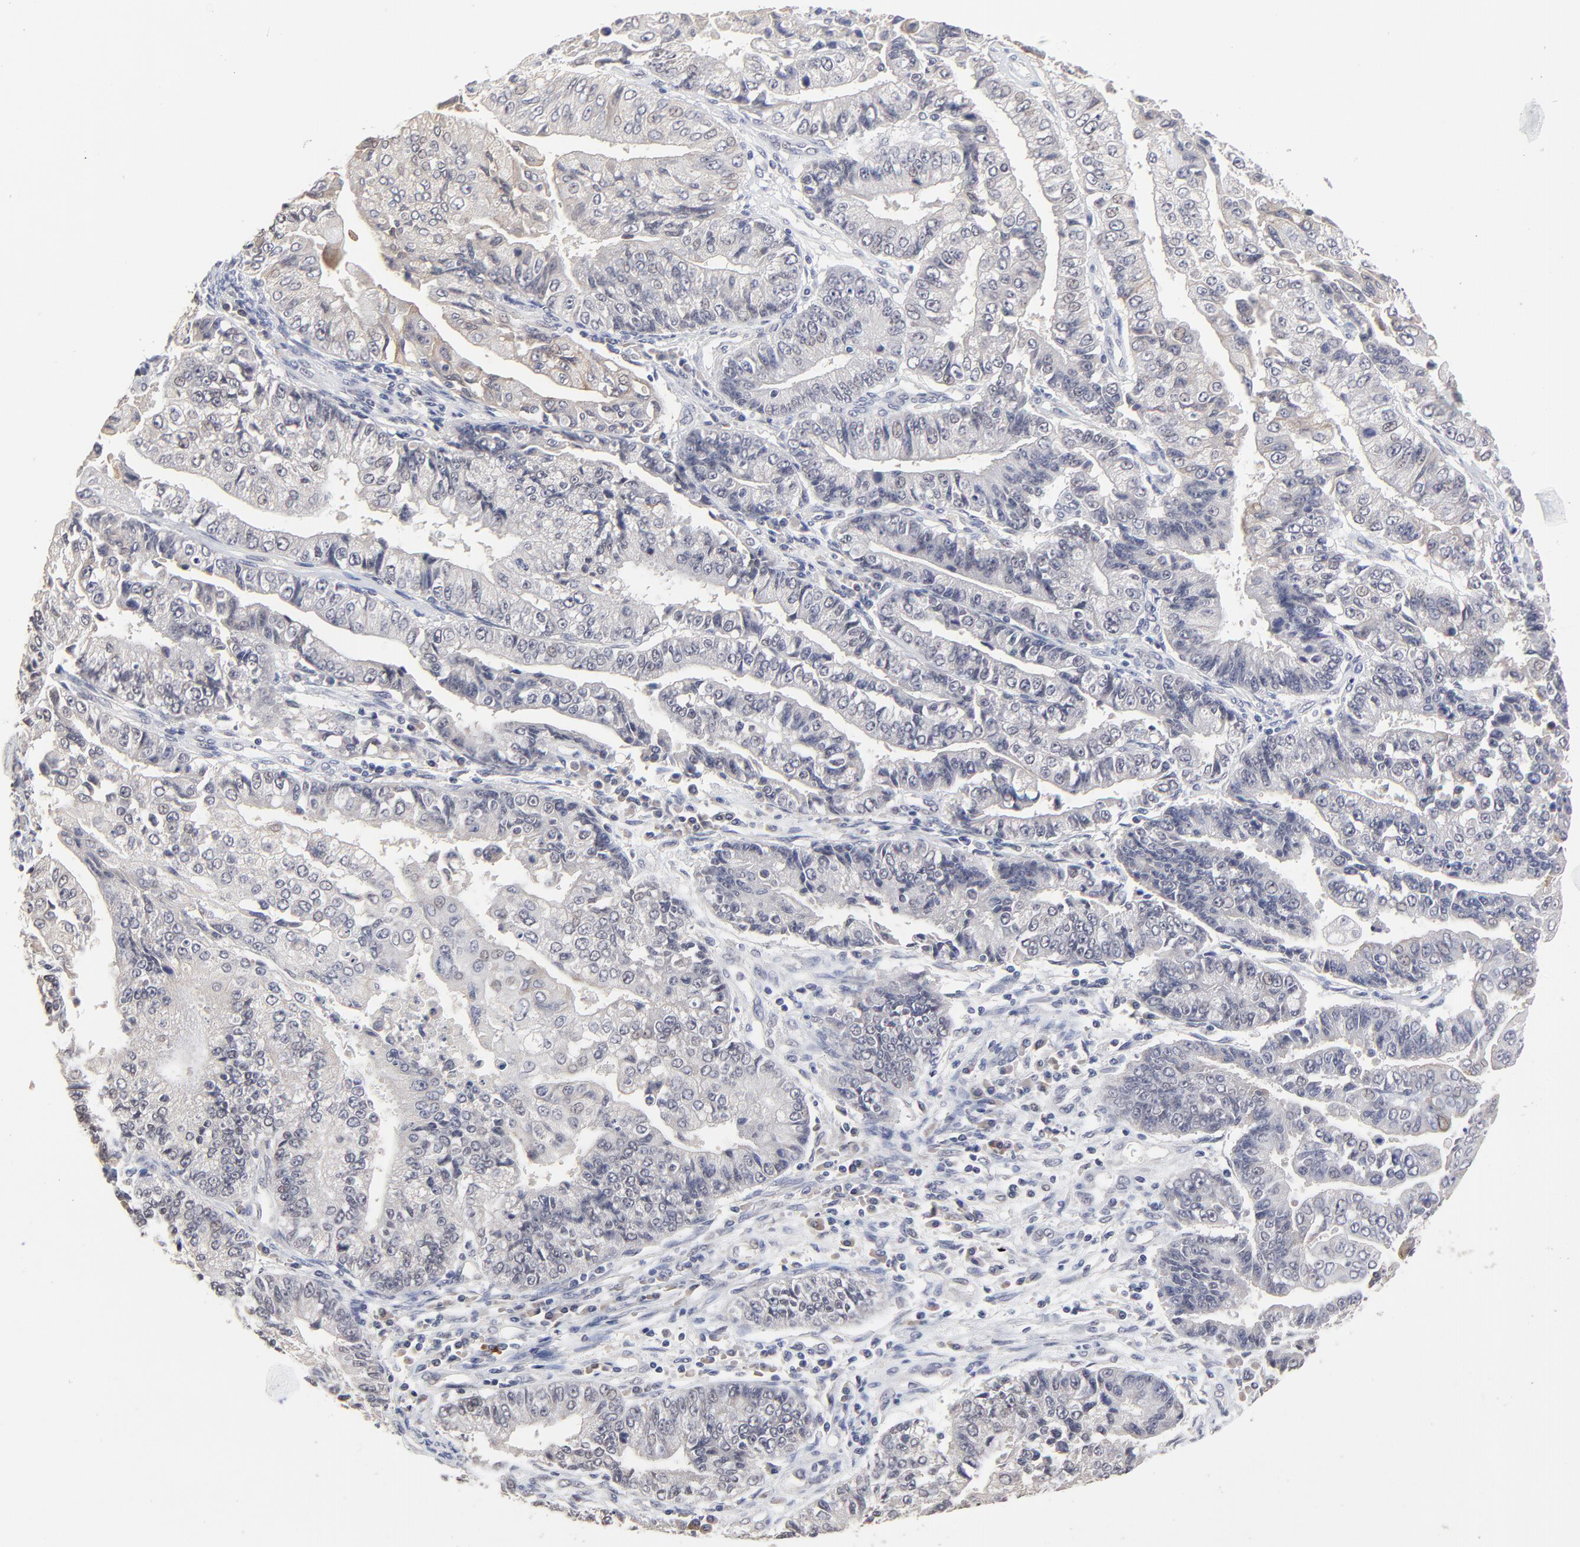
{"staining": {"intensity": "strong", "quantity": "<25%", "location": "cytoplasmic/membranous"}, "tissue": "endometrial cancer", "cell_type": "Tumor cells", "image_type": "cancer", "snomed": [{"axis": "morphology", "description": "Adenocarcinoma, NOS"}, {"axis": "topography", "description": "Endometrium"}], "caption": "Protein expression analysis of endometrial cancer reveals strong cytoplasmic/membranous expression in about <25% of tumor cells.", "gene": "FAM199X", "patient": {"sex": "female", "age": 75}}